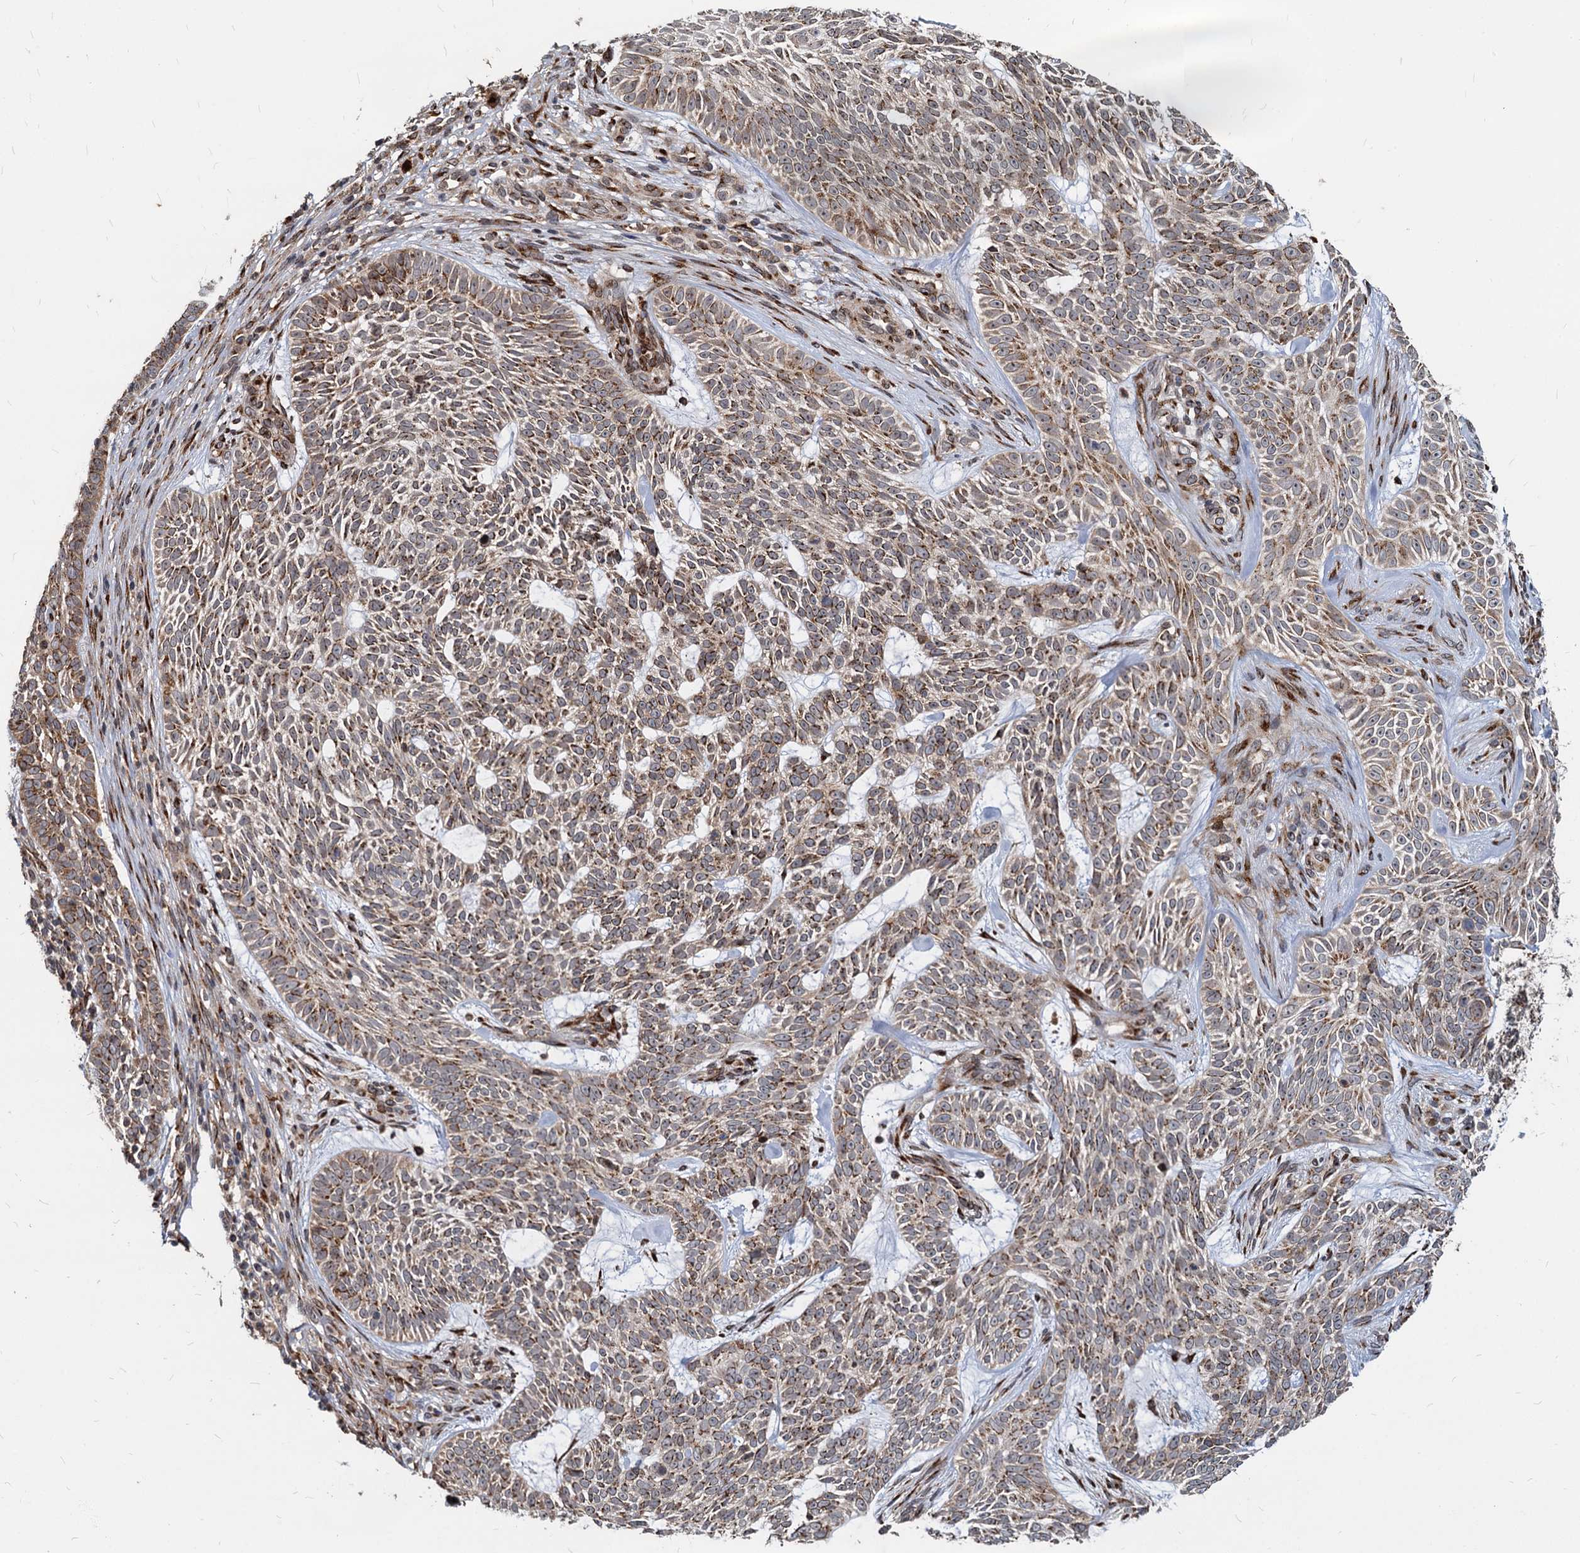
{"staining": {"intensity": "moderate", "quantity": ">75%", "location": "cytoplasmic/membranous"}, "tissue": "skin cancer", "cell_type": "Tumor cells", "image_type": "cancer", "snomed": [{"axis": "morphology", "description": "Basal cell carcinoma"}, {"axis": "topography", "description": "Skin"}], "caption": "Approximately >75% of tumor cells in basal cell carcinoma (skin) demonstrate moderate cytoplasmic/membranous protein staining as visualized by brown immunohistochemical staining.", "gene": "SAAL1", "patient": {"sex": "male", "age": 75}}